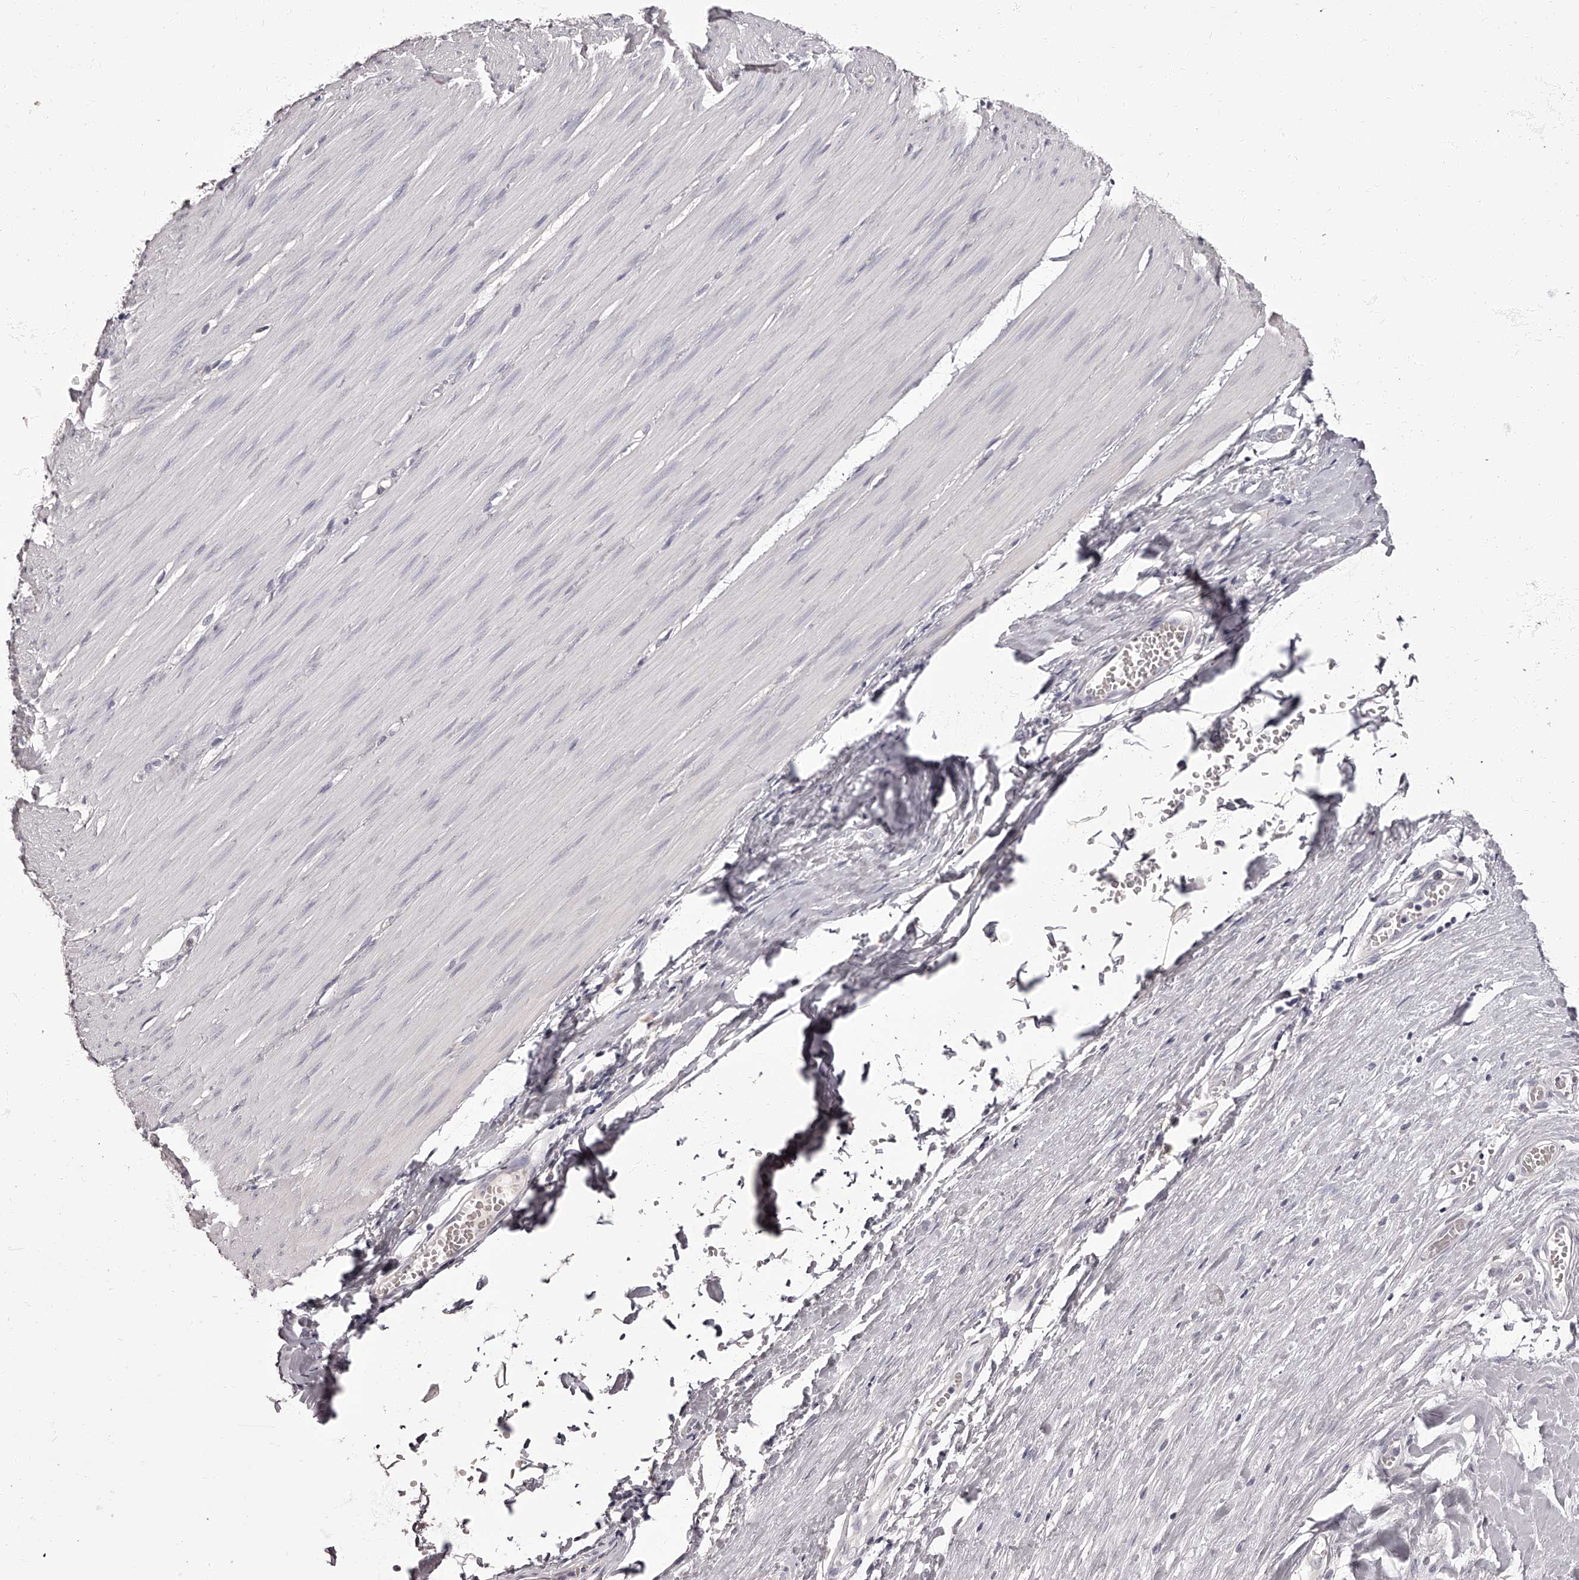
{"staining": {"intensity": "negative", "quantity": "none", "location": "none"}, "tissue": "smooth muscle", "cell_type": "Smooth muscle cells", "image_type": "normal", "snomed": [{"axis": "morphology", "description": "Normal tissue, NOS"}, {"axis": "morphology", "description": "Adenocarcinoma, NOS"}, {"axis": "topography", "description": "Colon"}, {"axis": "topography", "description": "Peripheral nerve tissue"}], "caption": "Immunohistochemistry (IHC) of benign human smooth muscle shows no staining in smooth muscle cells. The staining is performed using DAB brown chromogen with nuclei counter-stained in using hematoxylin.", "gene": "APEH", "patient": {"sex": "male", "age": 14}}